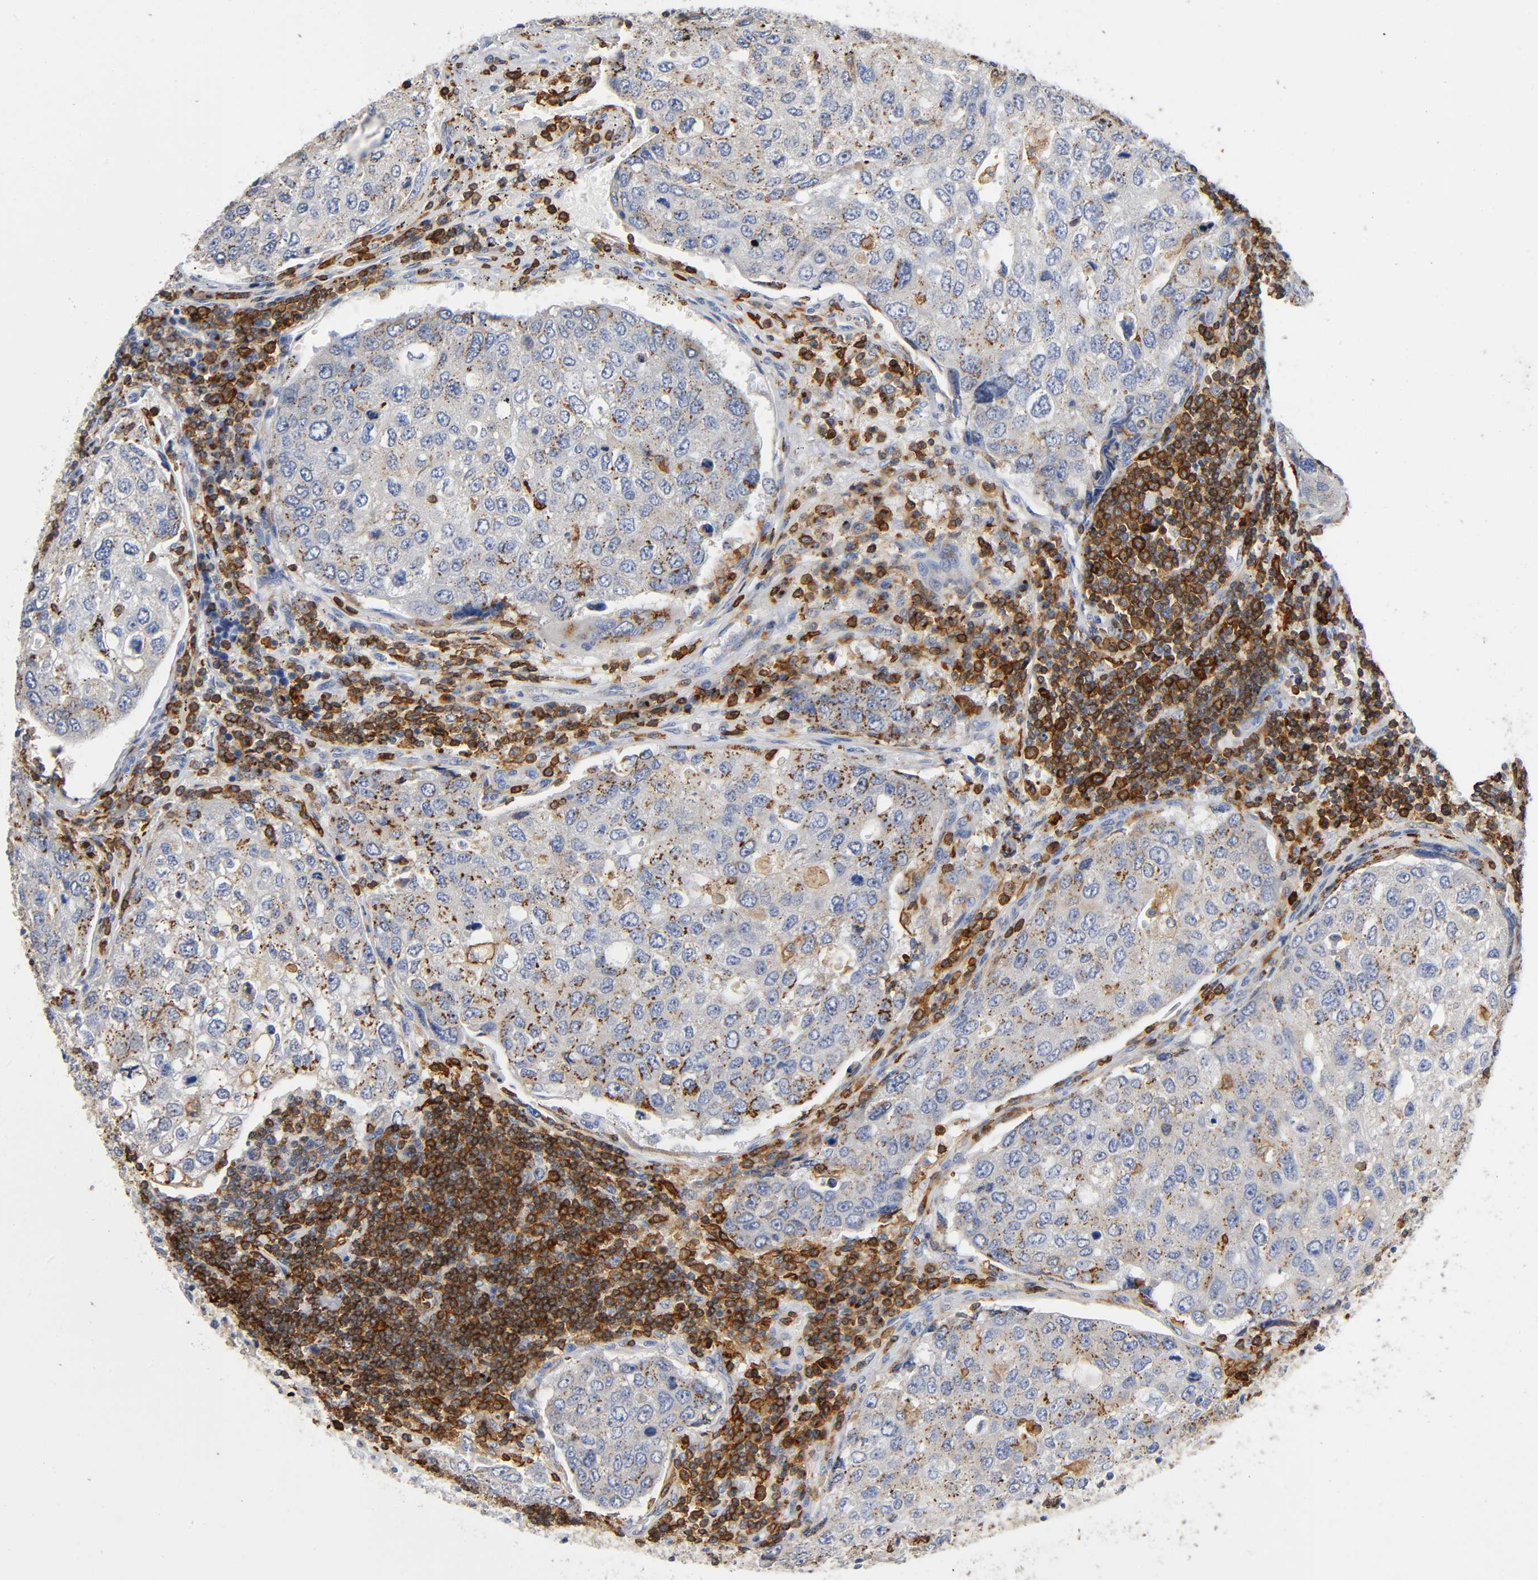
{"staining": {"intensity": "moderate", "quantity": "25%-75%", "location": "cytoplasmic/membranous"}, "tissue": "urothelial cancer", "cell_type": "Tumor cells", "image_type": "cancer", "snomed": [{"axis": "morphology", "description": "Urothelial carcinoma, High grade"}, {"axis": "topography", "description": "Lymph node"}, {"axis": "topography", "description": "Urinary bladder"}], "caption": "This image reveals urothelial cancer stained with immunohistochemistry to label a protein in brown. The cytoplasmic/membranous of tumor cells show moderate positivity for the protein. Nuclei are counter-stained blue.", "gene": "CAPN10", "patient": {"sex": "male", "age": 51}}